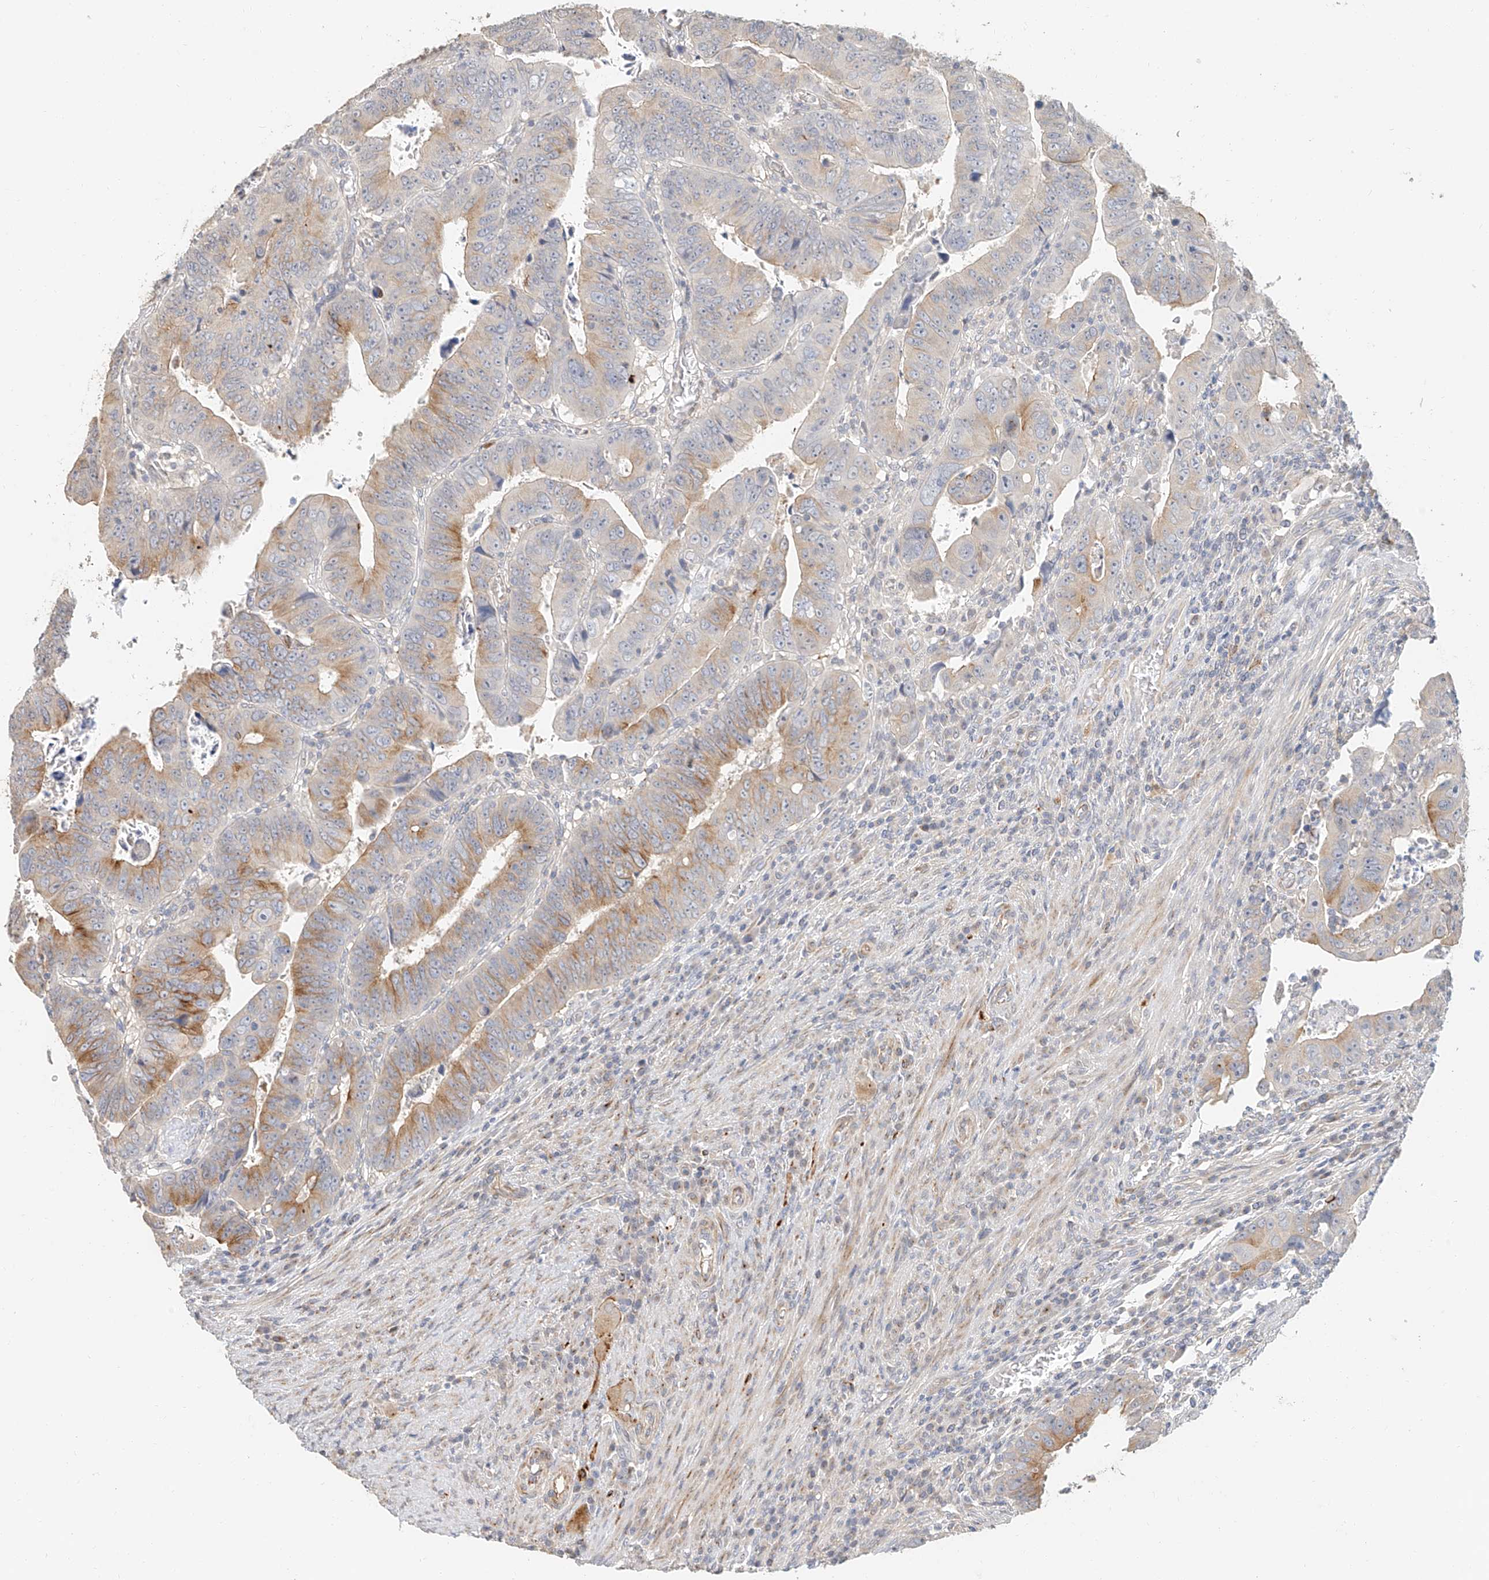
{"staining": {"intensity": "moderate", "quantity": "25%-75%", "location": "cytoplasmic/membranous"}, "tissue": "colorectal cancer", "cell_type": "Tumor cells", "image_type": "cancer", "snomed": [{"axis": "morphology", "description": "Normal tissue, NOS"}, {"axis": "morphology", "description": "Adenocarcinoma, NOS"}, {"axis": "topography", "description": "Rectum"}], "caption": "Immunohistochemistry (IHC) of colorectal cancer (adenocarcinoma) exhibits medium levels of moderate cytoplasmic/membranous staining in approximately 25%-75% of tumor cells.", "gene": "NAP1L1", "patient": {"sex": "female", "age": 65}}